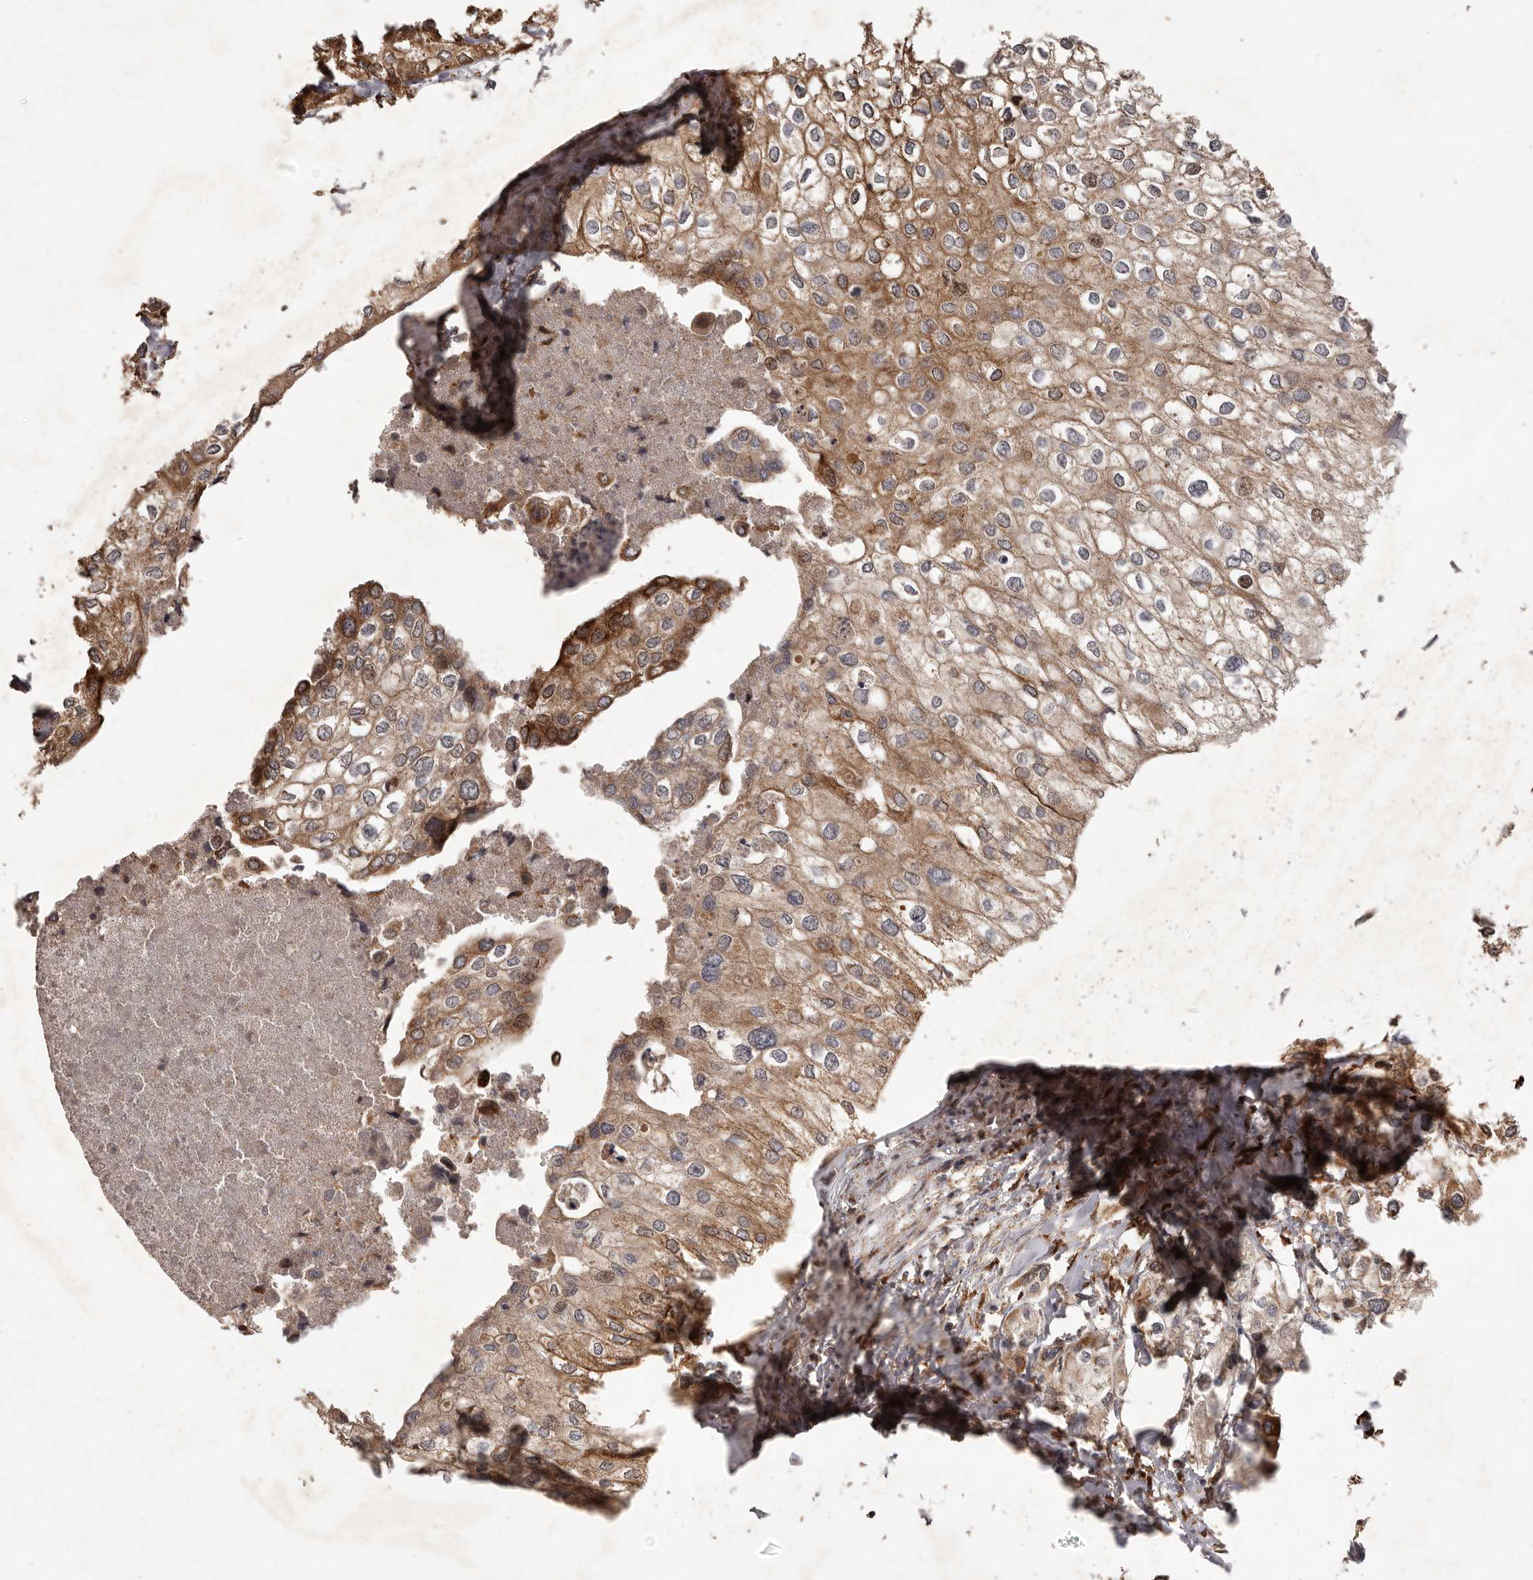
{"staining": {"intensity": "moderate", "quantity": ">75%", "location": "cytoplasmic/membranous"}, "tissue": "urothelial cancer", "cell_type": "Tumor cells", "image_type": "cancer", "snomed": [{"axis": "morphology", "description": "Urothelial carcinoma, High grade"}, {"axis": "topography", "description": "Urinary bladder"}], "caption": "Urothelial carcinoma (high-grade) stained with immunohistochemistry (IHC) shows moderate cytoplasmic/membranous expression in approximately >75% of tumor cells. Nuclei are stained in blue.", "gene": "PLOD2", "patient": {"sex": "male", "age": 64}}